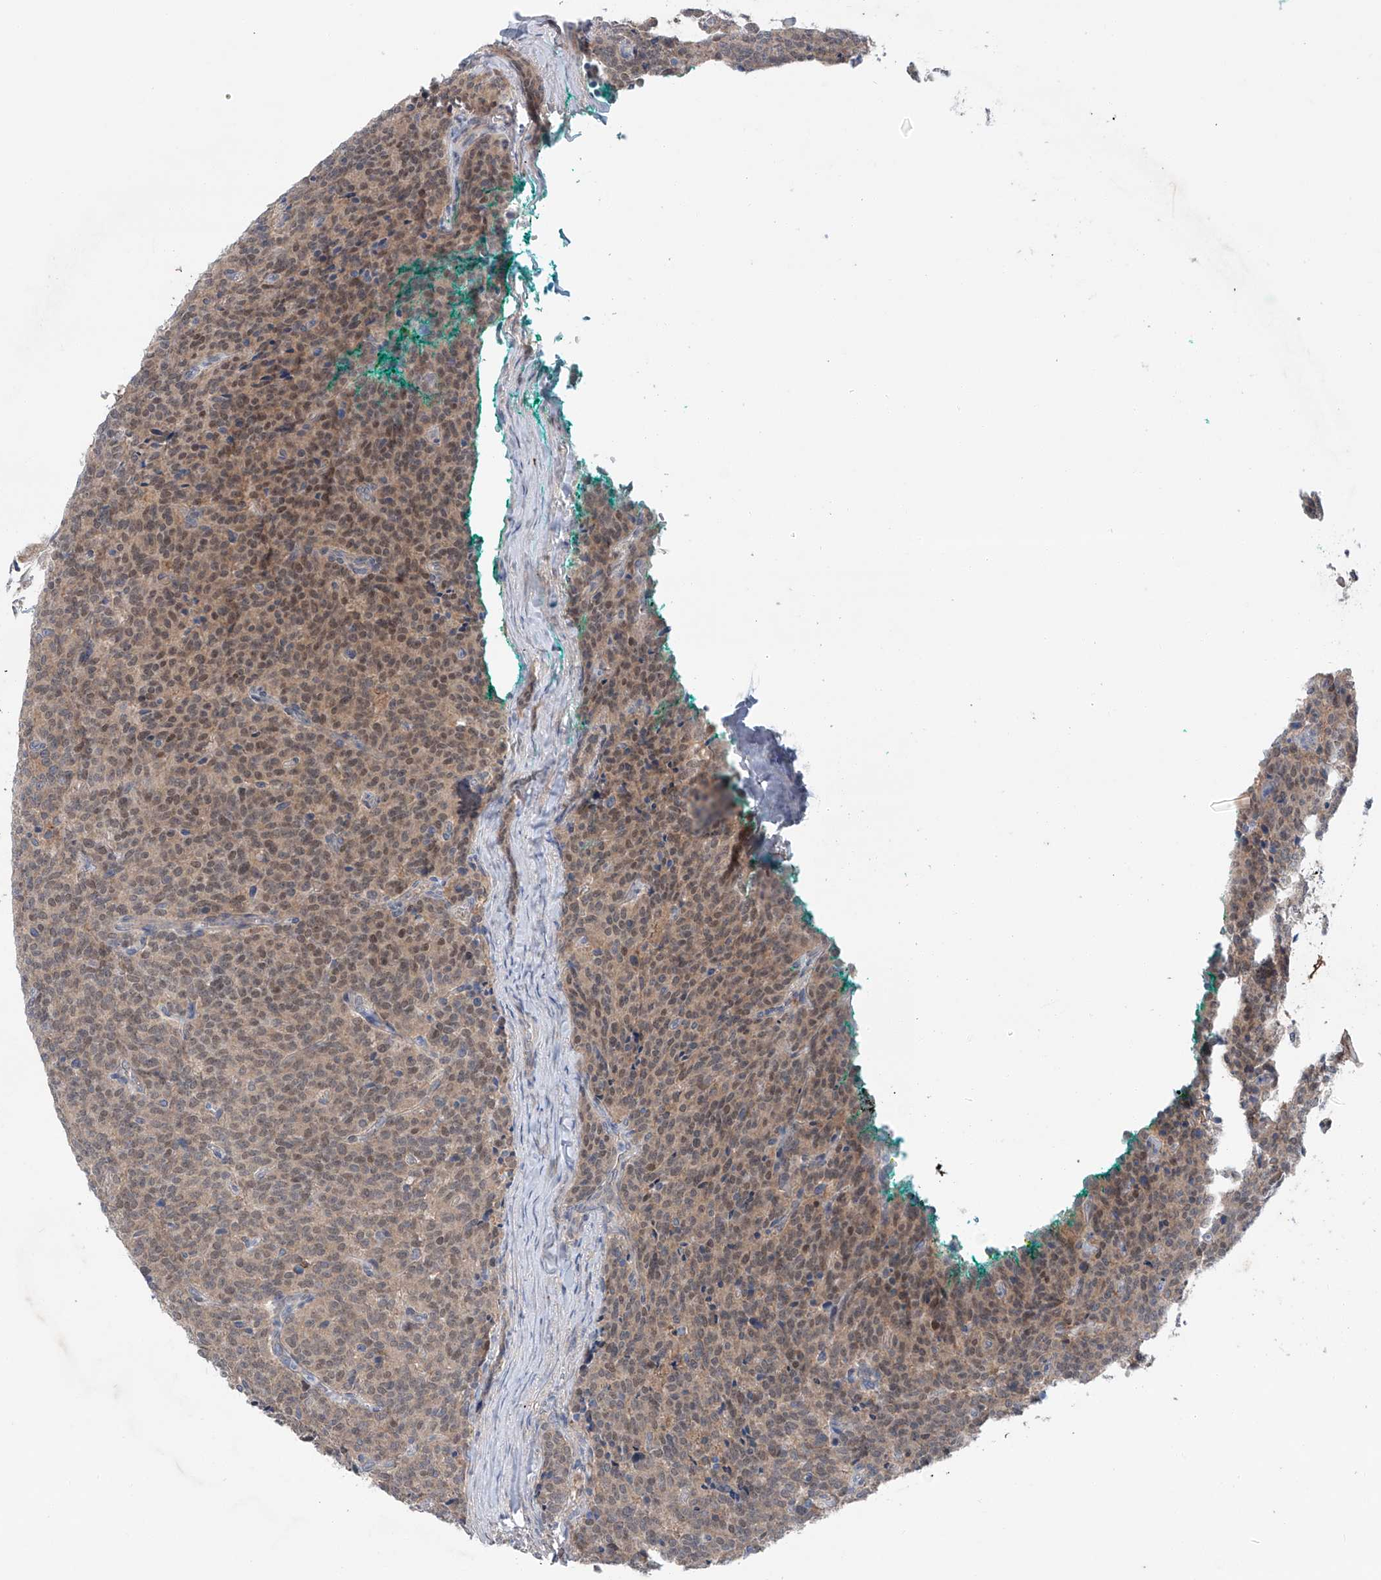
{"staining": {"intensity": "moderate", "quantity": ">75%", "location": "cytoplasmic/membranous,nuclear"}, "tissue": "carcinoid", "cell_type": "Tumor cells", "image_type": "cancer", "snomed": [{"axis": "morphology", "description": "Carcinoid, malignant, NOS"}, {"axis": "topography", "description": "Lung"}], "caption": "Immunohistochemistry (IHC) photomicrograph of human carcinoid stained for a protein (brown), which reveals medium levels of moderate cytoplasmic/membranous and nuclear staining in about >75% of tumor cells.", "gene": "SIX4", "patient": {"sex": "female", "age": 46}}